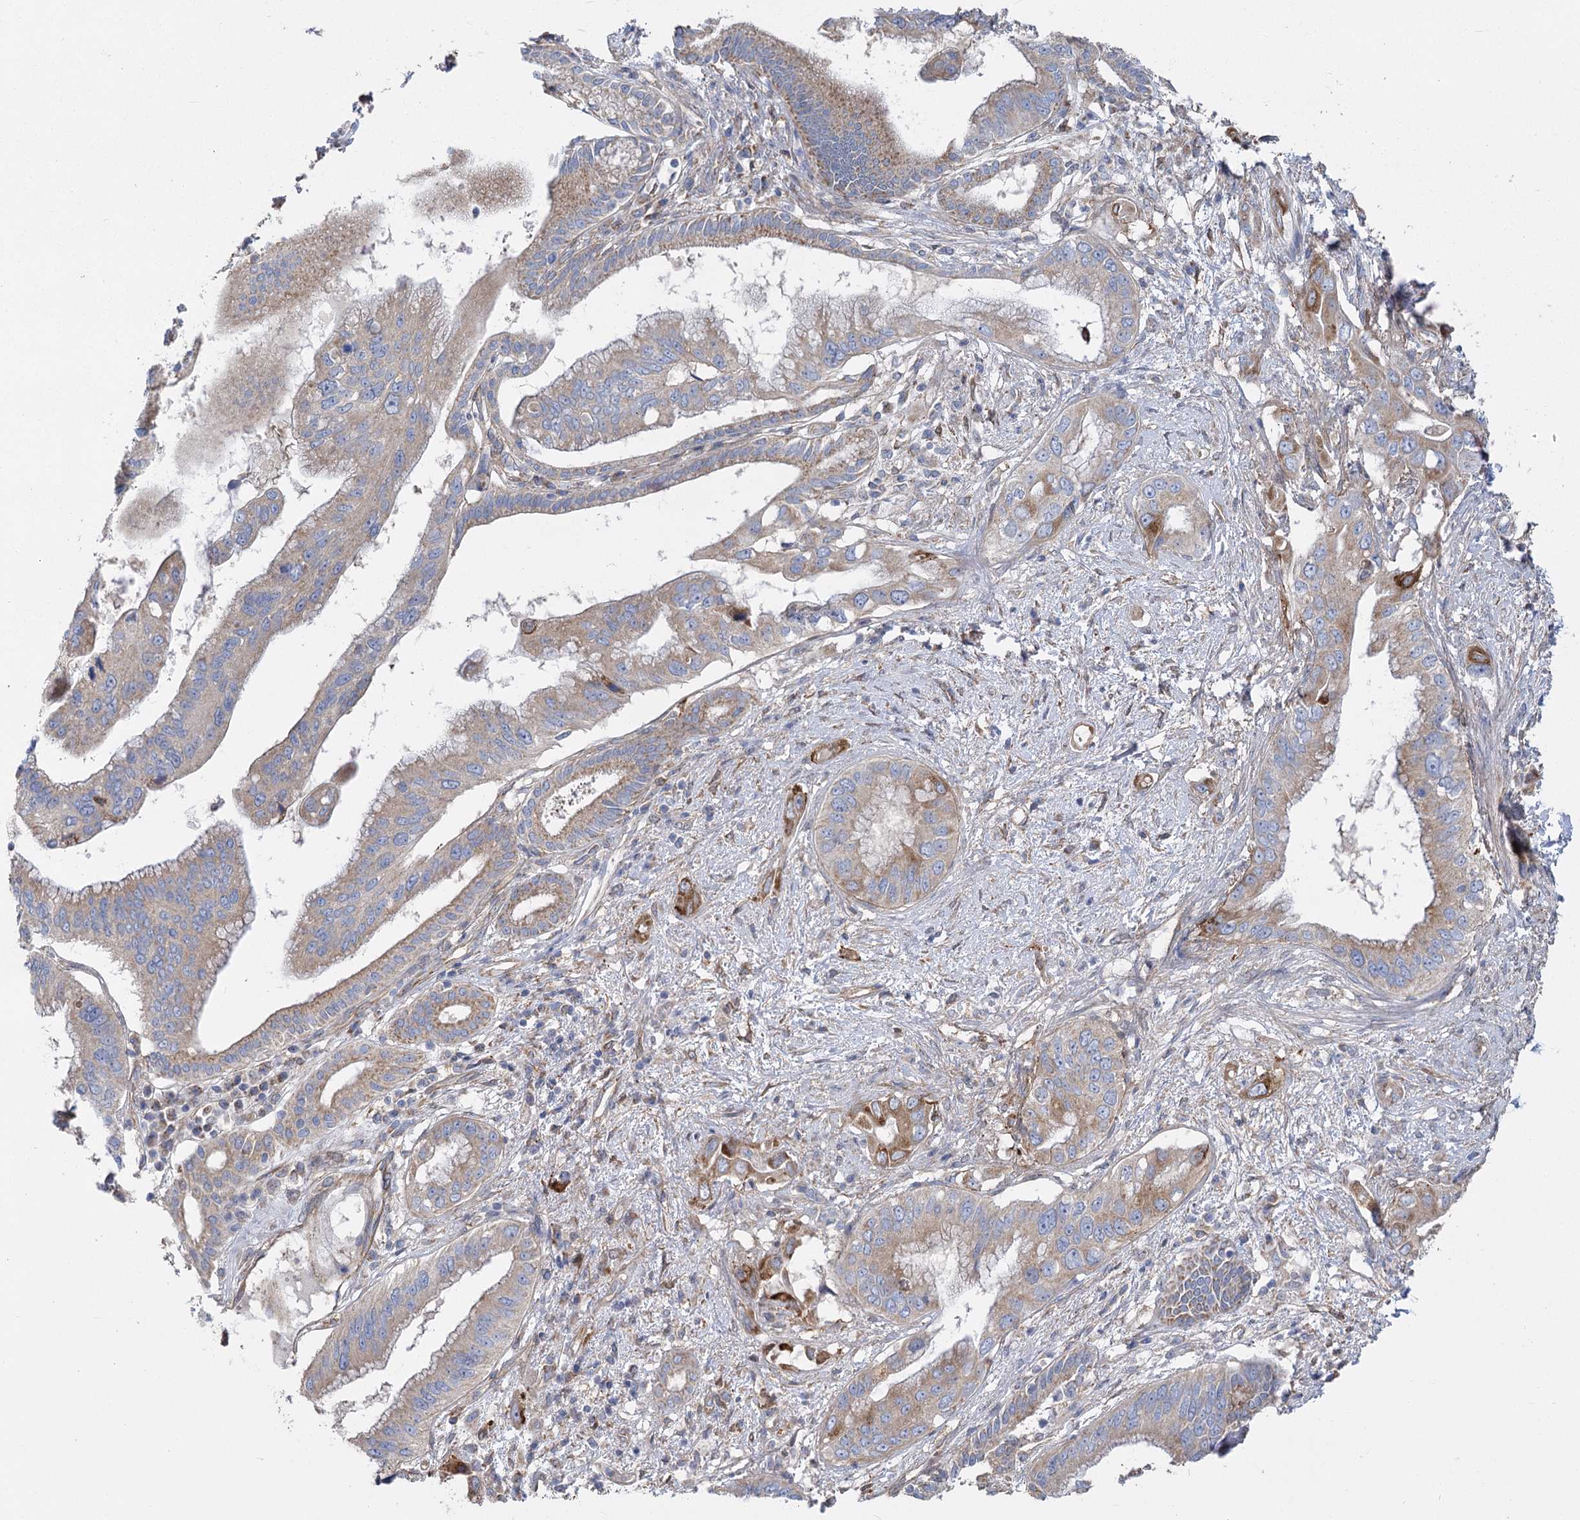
{"staining": {"intensity": "weak", "quantity": ">75%", "location": "cytoplasmic/membranous"}, "tissue": "pancreatic cancer", "cell_type": "Tumor cells", "image_type": "cancer", "snomed": [{"axis": "morphology", "description": "Inflammation, NOS"}, {"axis": "morphology", "description": "Adenocarcinoma, NOS"}, {"axis": "topography", "description": "Pancreas"}], "caption": "An image of pancreatic cancer stained for a protein exhibits weak cytoplasmic/membranous brown staining in tumor cells.", "gene": "RMDN2", "patient": {"sex": "female", "age": 56}}